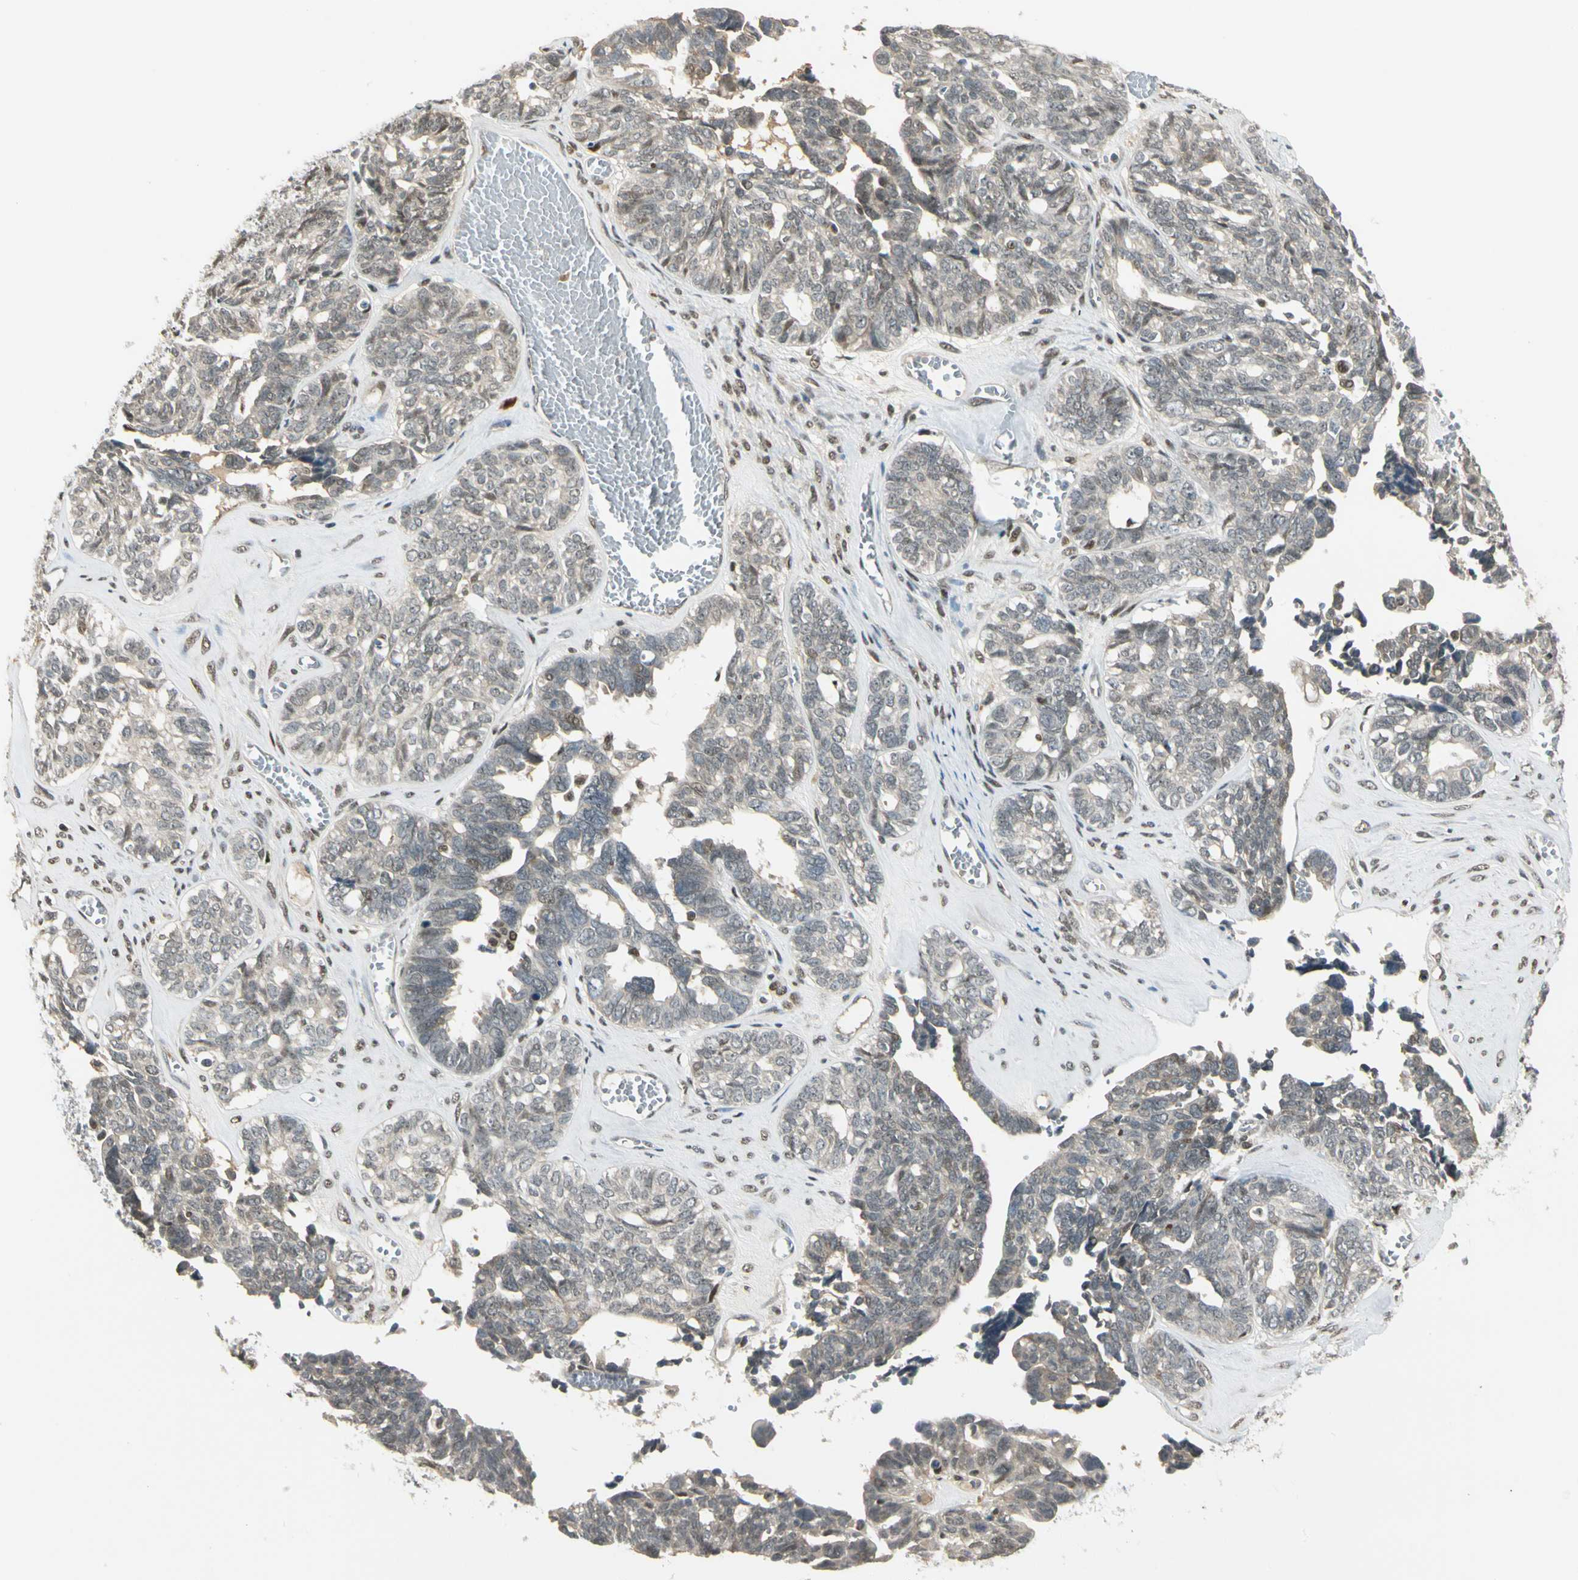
{"staining": {"intensity": "weak", "quantity": "25%-75%", "location": "cytoplasmic/membranous,nuclear"}, "tissue": "ovarian cancer", "cell_type": "Tumor cells", "image_type": "cancer", "snomed": [{"axis": "morphology", "description": "Cystadenocarcinoma, serous, NOS"}, {"axis": "topography", "description": "Ovary"}], "caption": "DAB immunohistochemical staining of human ovarian serous cystadenocarcinoma exhibits weak cytoplasmic/membranous and nuclear protein expression in about 25%-75% of tumor cells. (Stains: DAB (3,3'-diaminobenzidine) in brown, nuclei in blue, Microscopy: brightfield microscopy at high magnification).", "gene": "GTF3A", "patient": {"sex": "female", "age": 79}}